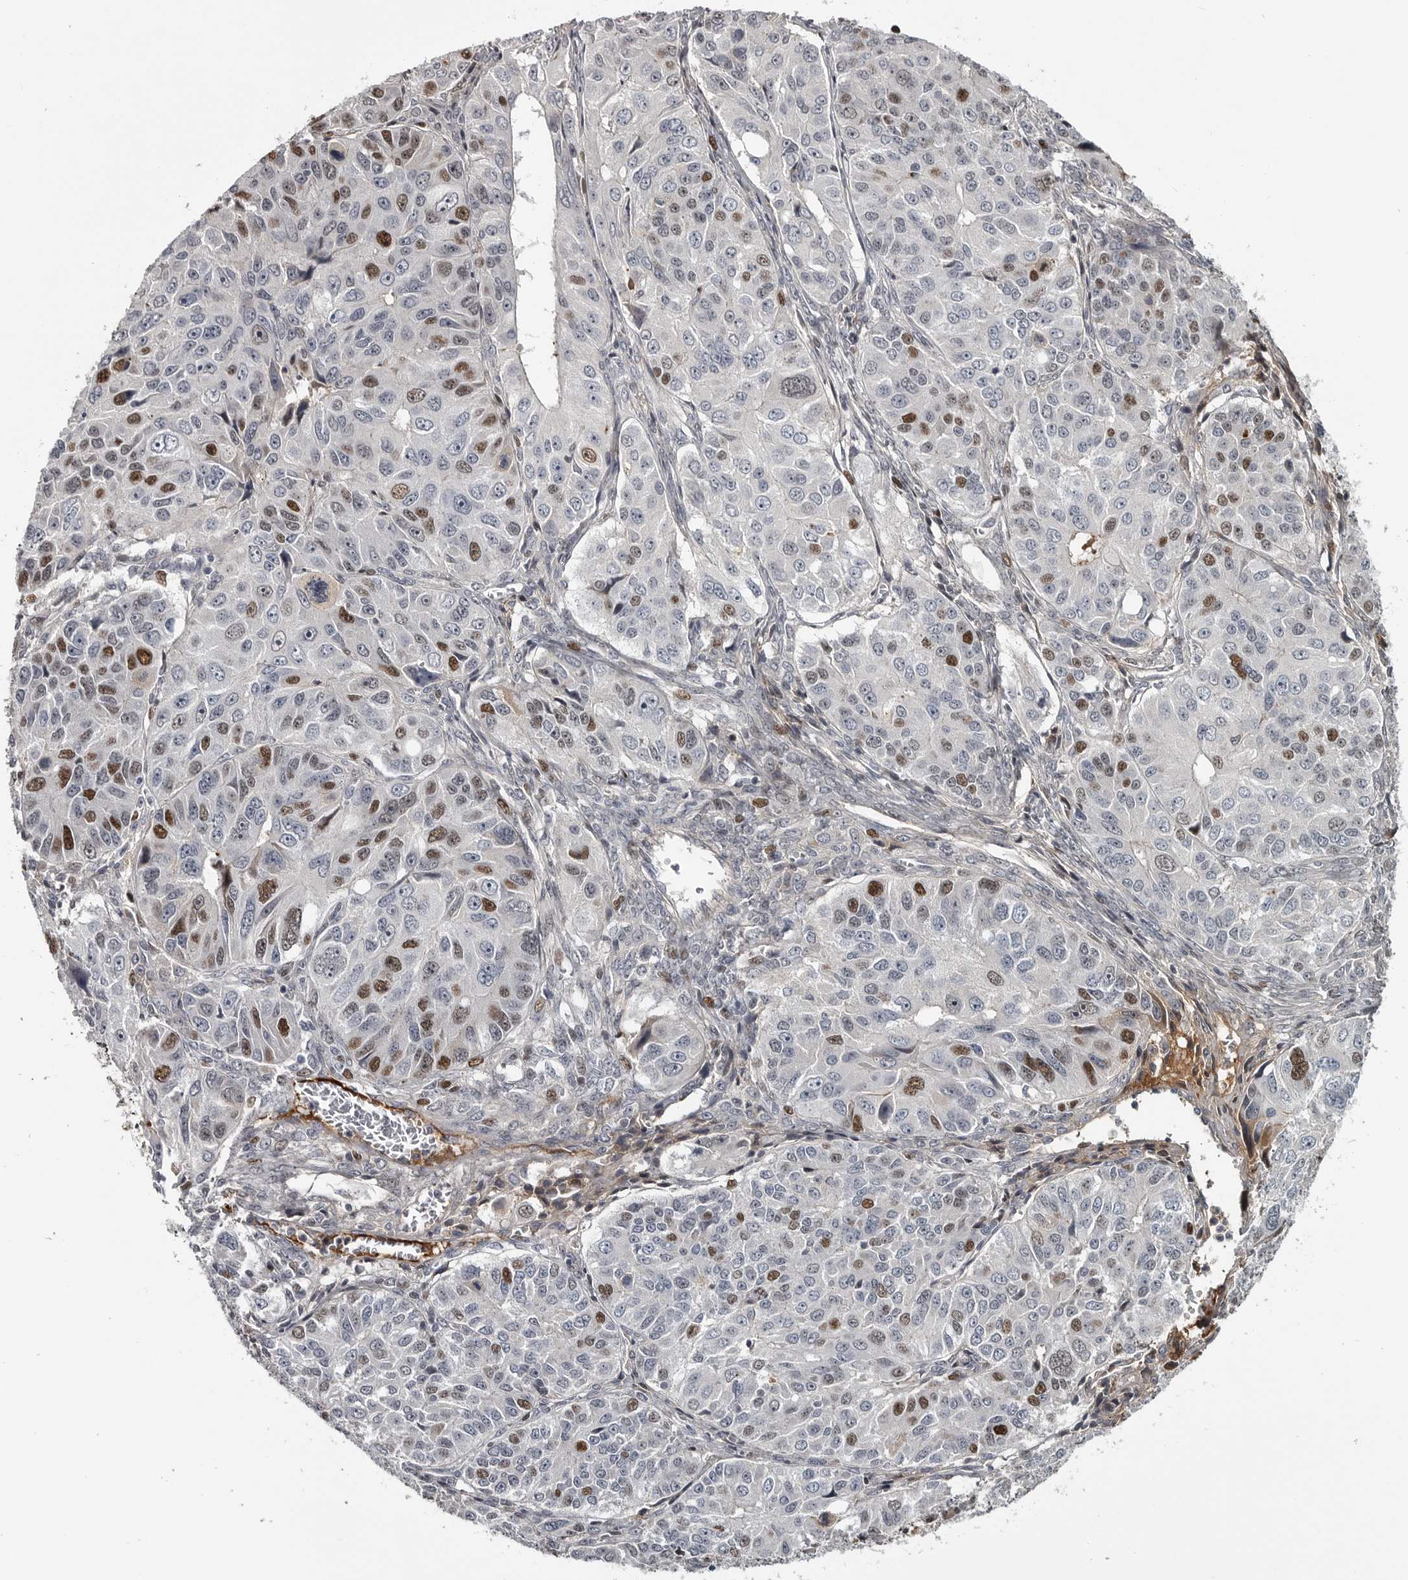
{"staining": {"intensity": "moderate", "quantity": "25%-75%", "location": "nuclear"}, "tissue": "ovarian cancer", "cell_type": "Tumor cells", "image_type": "cancer", "snomed": [{"axis": "morphology", "description": "Carcinoma, endometroid"}, {"axis": "topography", "description": "Ovary"}], "caption": "DAB immunohistochemical staining of ovarian endometroid carcinoma shows moderate nuclear protein staining in about 25%-75% of tumor cells.", "gene": "ZNF277", "patient": {"sex": "female", "age": 51}}